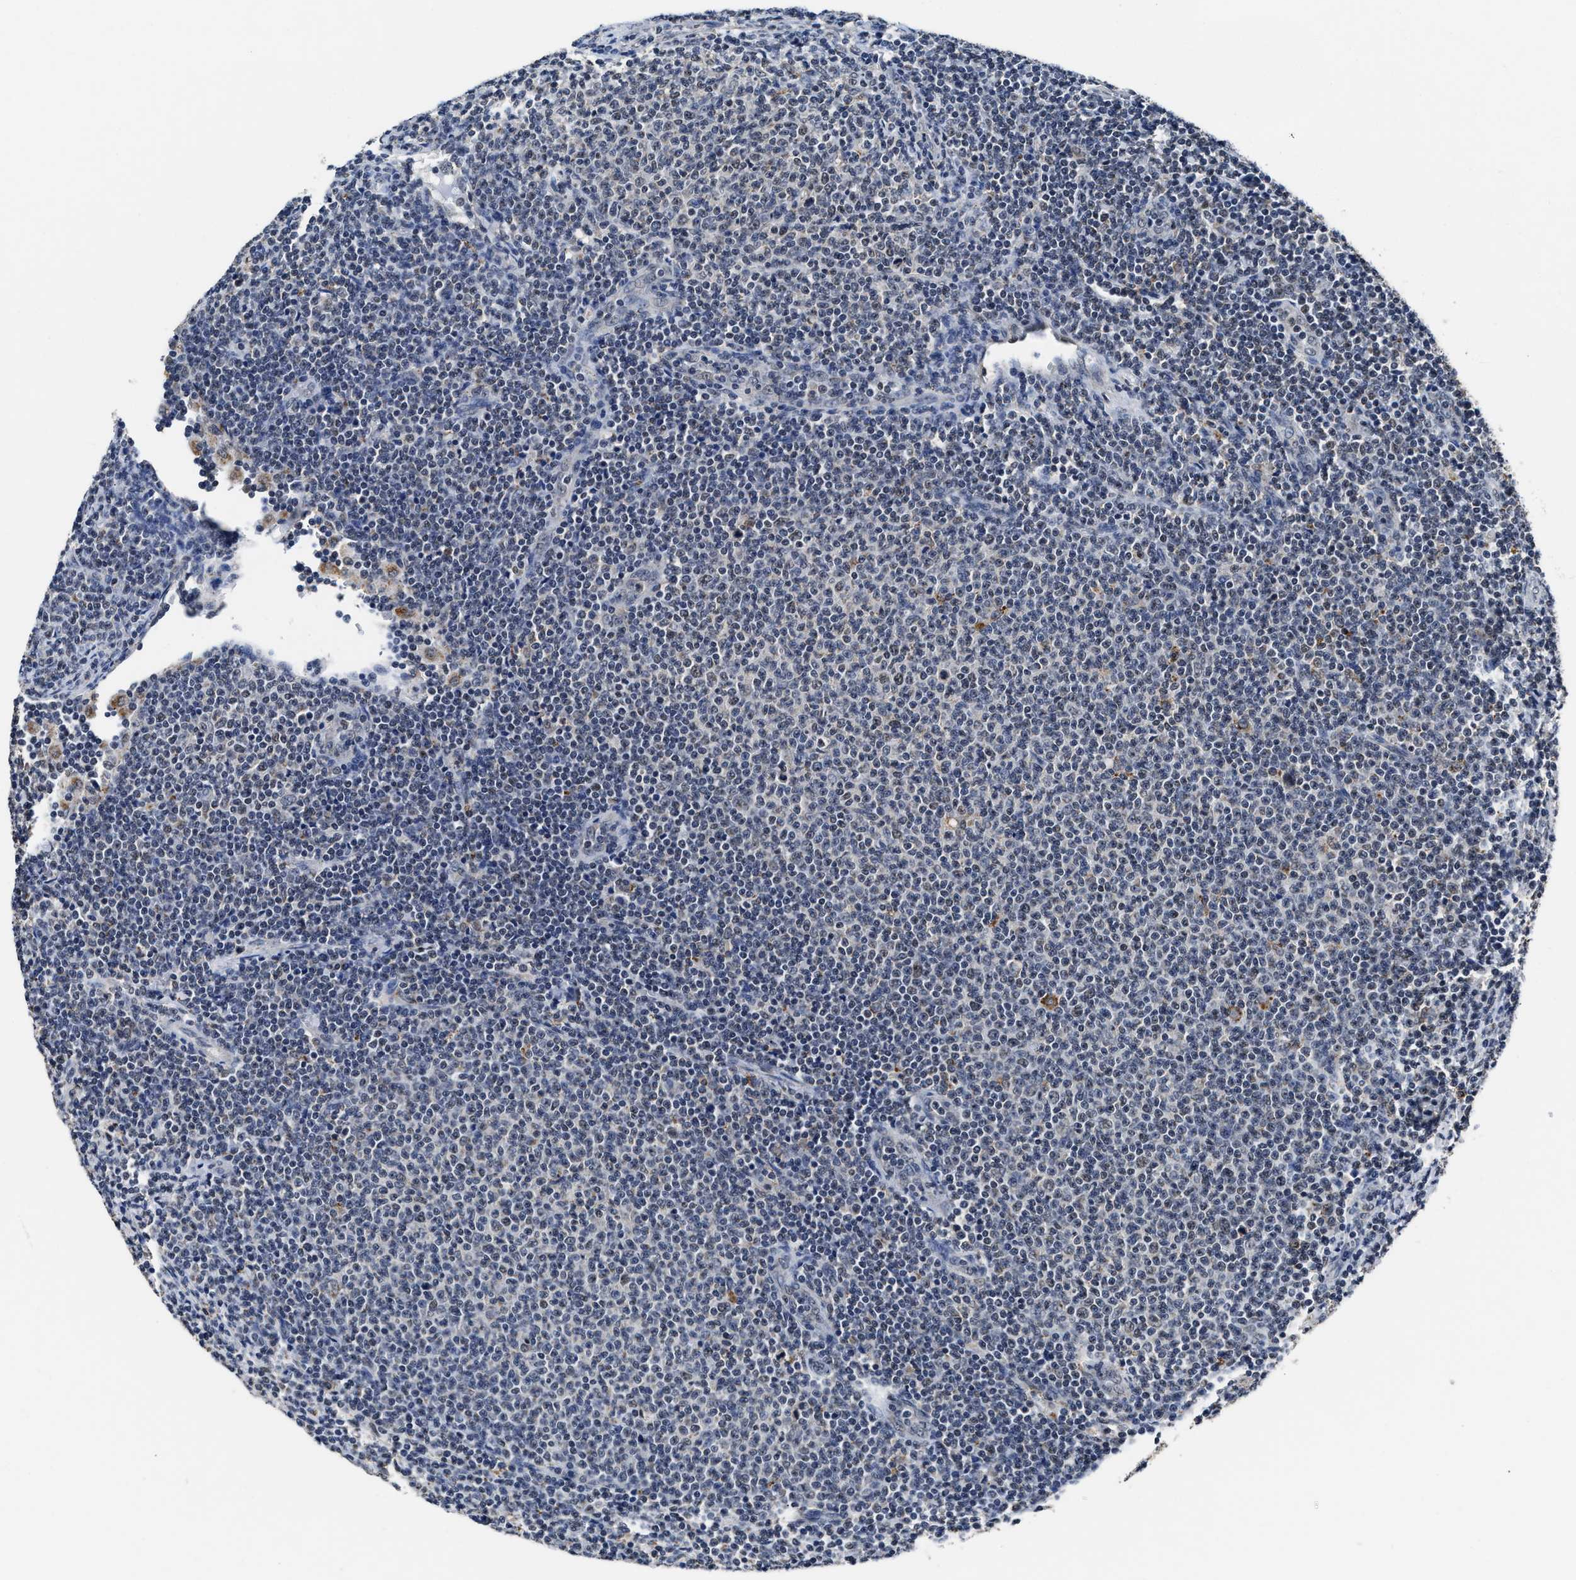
{"staining": {"intensity": "negative", "quantity": "none", "location": "none"}, "tissue": "lymphoma", "cell_type": "Tumor cells", "image_type": "cancer", "snomed": [{"axis": "morphology", "description": "Malignant lymphoma, non-Hodgkin's type, Low grade"}, {"axis": "topography", "description": "Lymph node"}], "caption": "Immunohistochemistry (IHC) histopathology image of lymphoma stained for a protein (brown), which reveals no expression in tumor cells.", "gene": "ACOX1", "patient": {"sex": "male", "age": 66}}